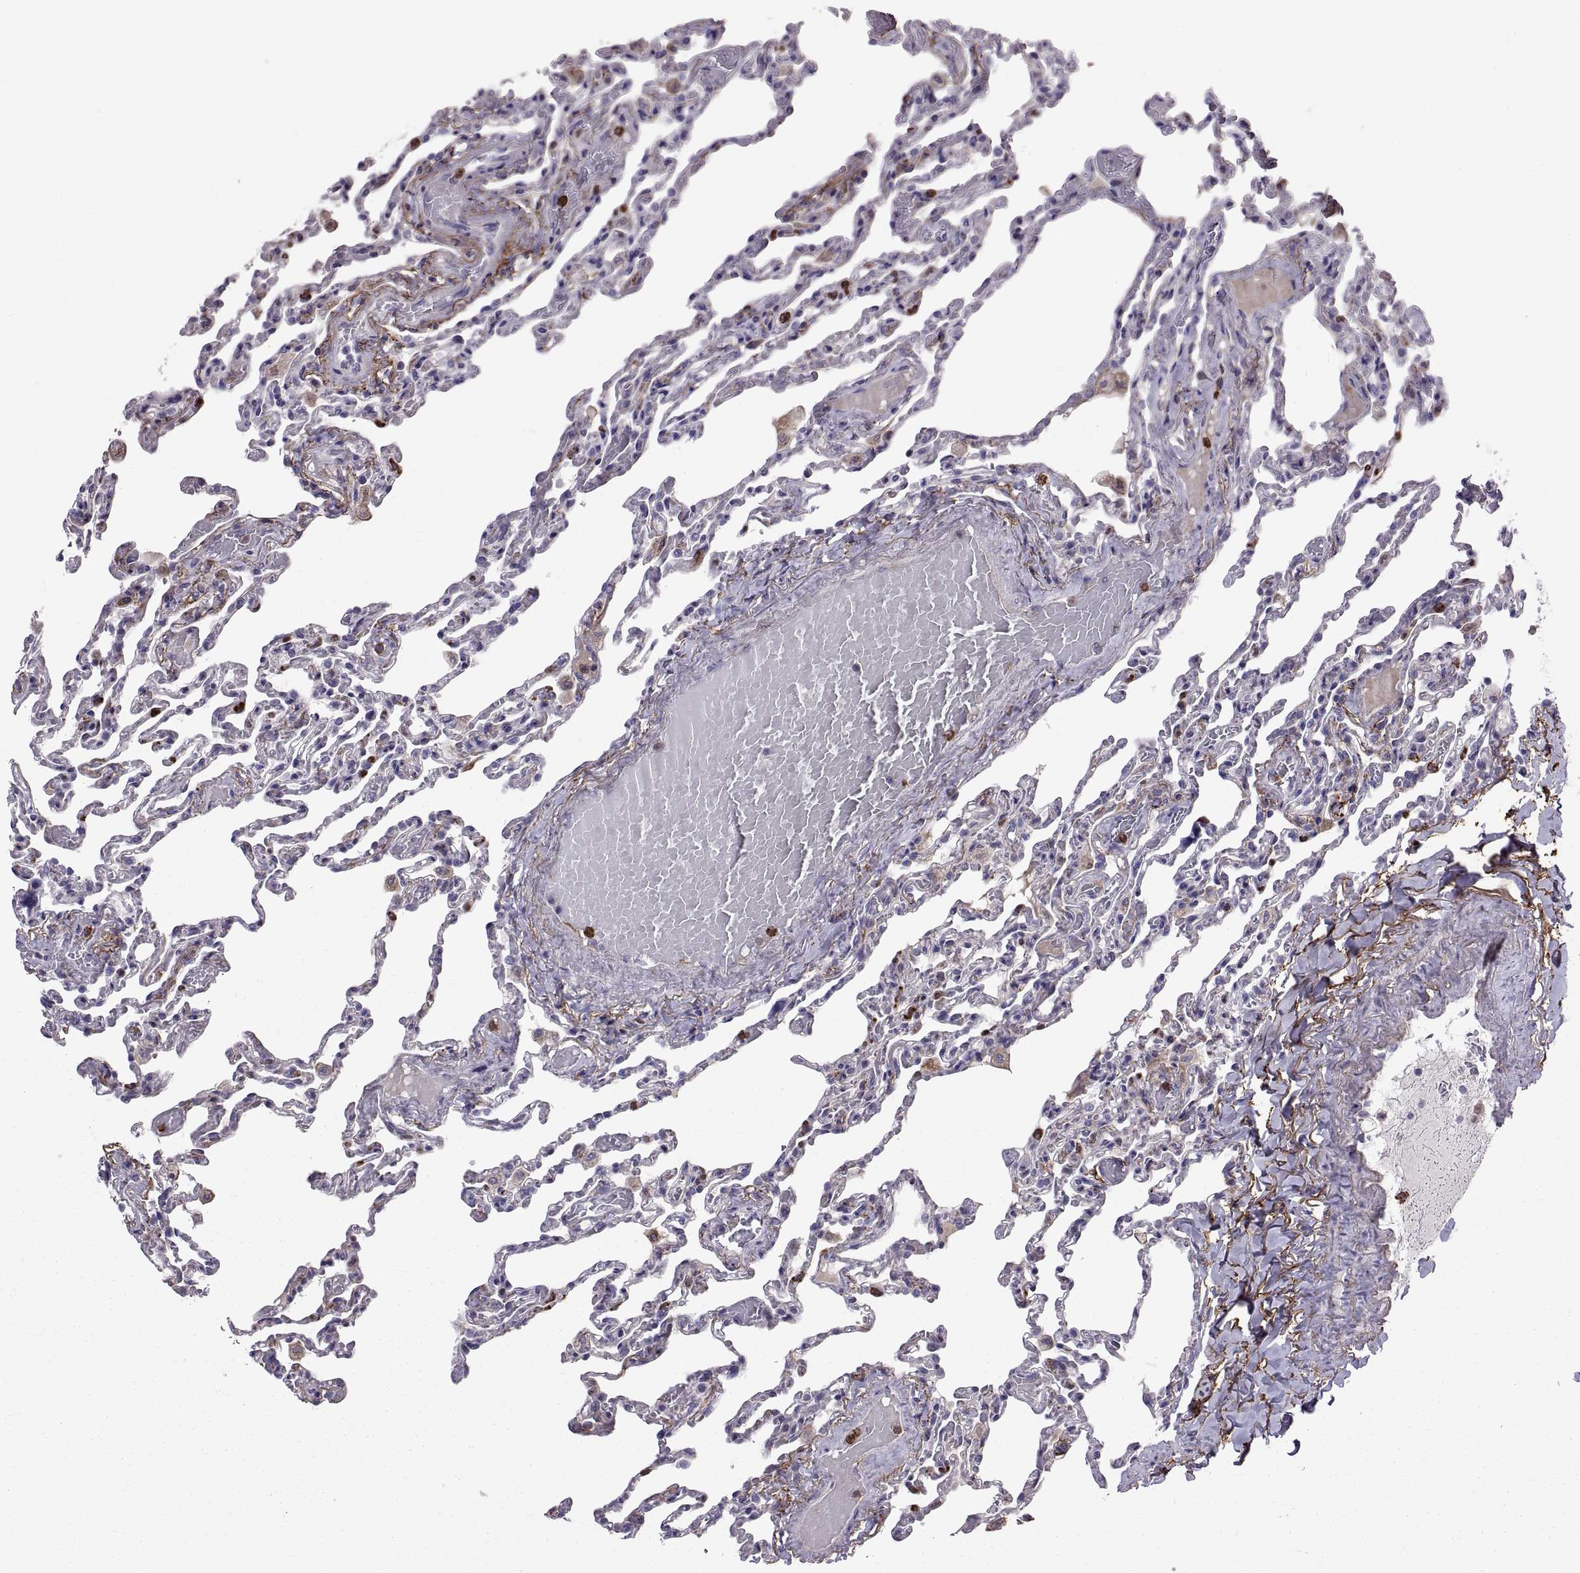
{"staining": {"intensity": "negative", "quantity": "none", "location": "none"}, "tissue": "lung", "cell_type": "Alveolar cells", "image_type": "normal", "snomed": [{"axis": "morphology", "description": "Normal tissue, NOS"}, {"axis": "topography", "description": "Lung"}], "caption": "IHC photomicrograph of unremarkable lung: human lung stained with DAB reveals no significant protein staining in alveolar cells.", "gene": "EMILIN2", "patient": {"sex": "female", "age": 43}}